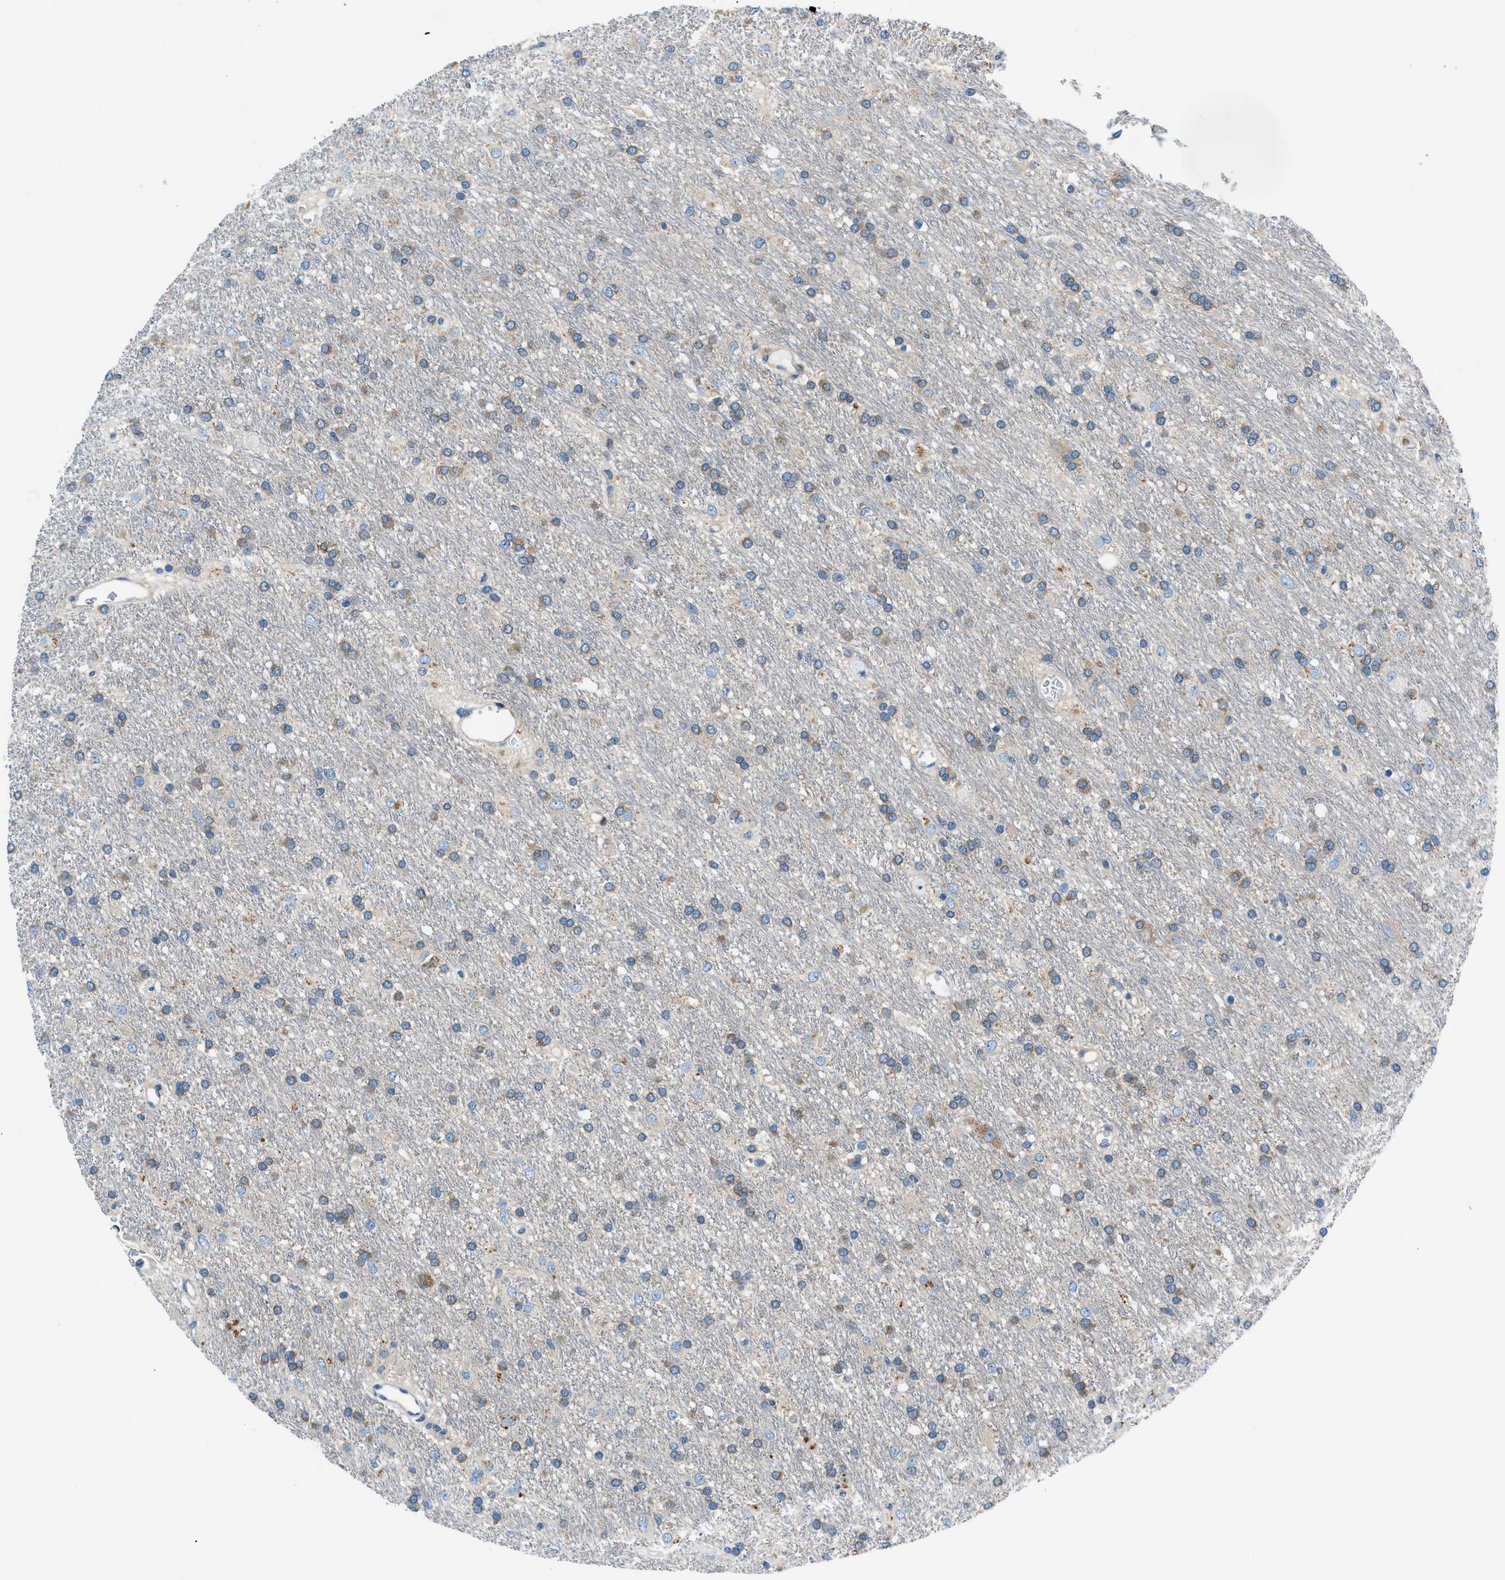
{"staining": {"intensity": "moderate", "quantity": "25%-75%", "location": "cytoplasmic/membranous"}, "tissue": "glioma", "cell_type": "Tumor cells", "image_type": "cancer", "snomed": [{"axis": "morphology", "description": "Glioma, malignant, Low grade"}, {"axis": "topography", "description": "Brain"}], "caption": "The immunohistochemical stain shows moderate cytoplasmic/membranous expression in tumor cells of glioma tissue.", "gene": "SARS1", "patient": {"sex": "male", "age": 77}}